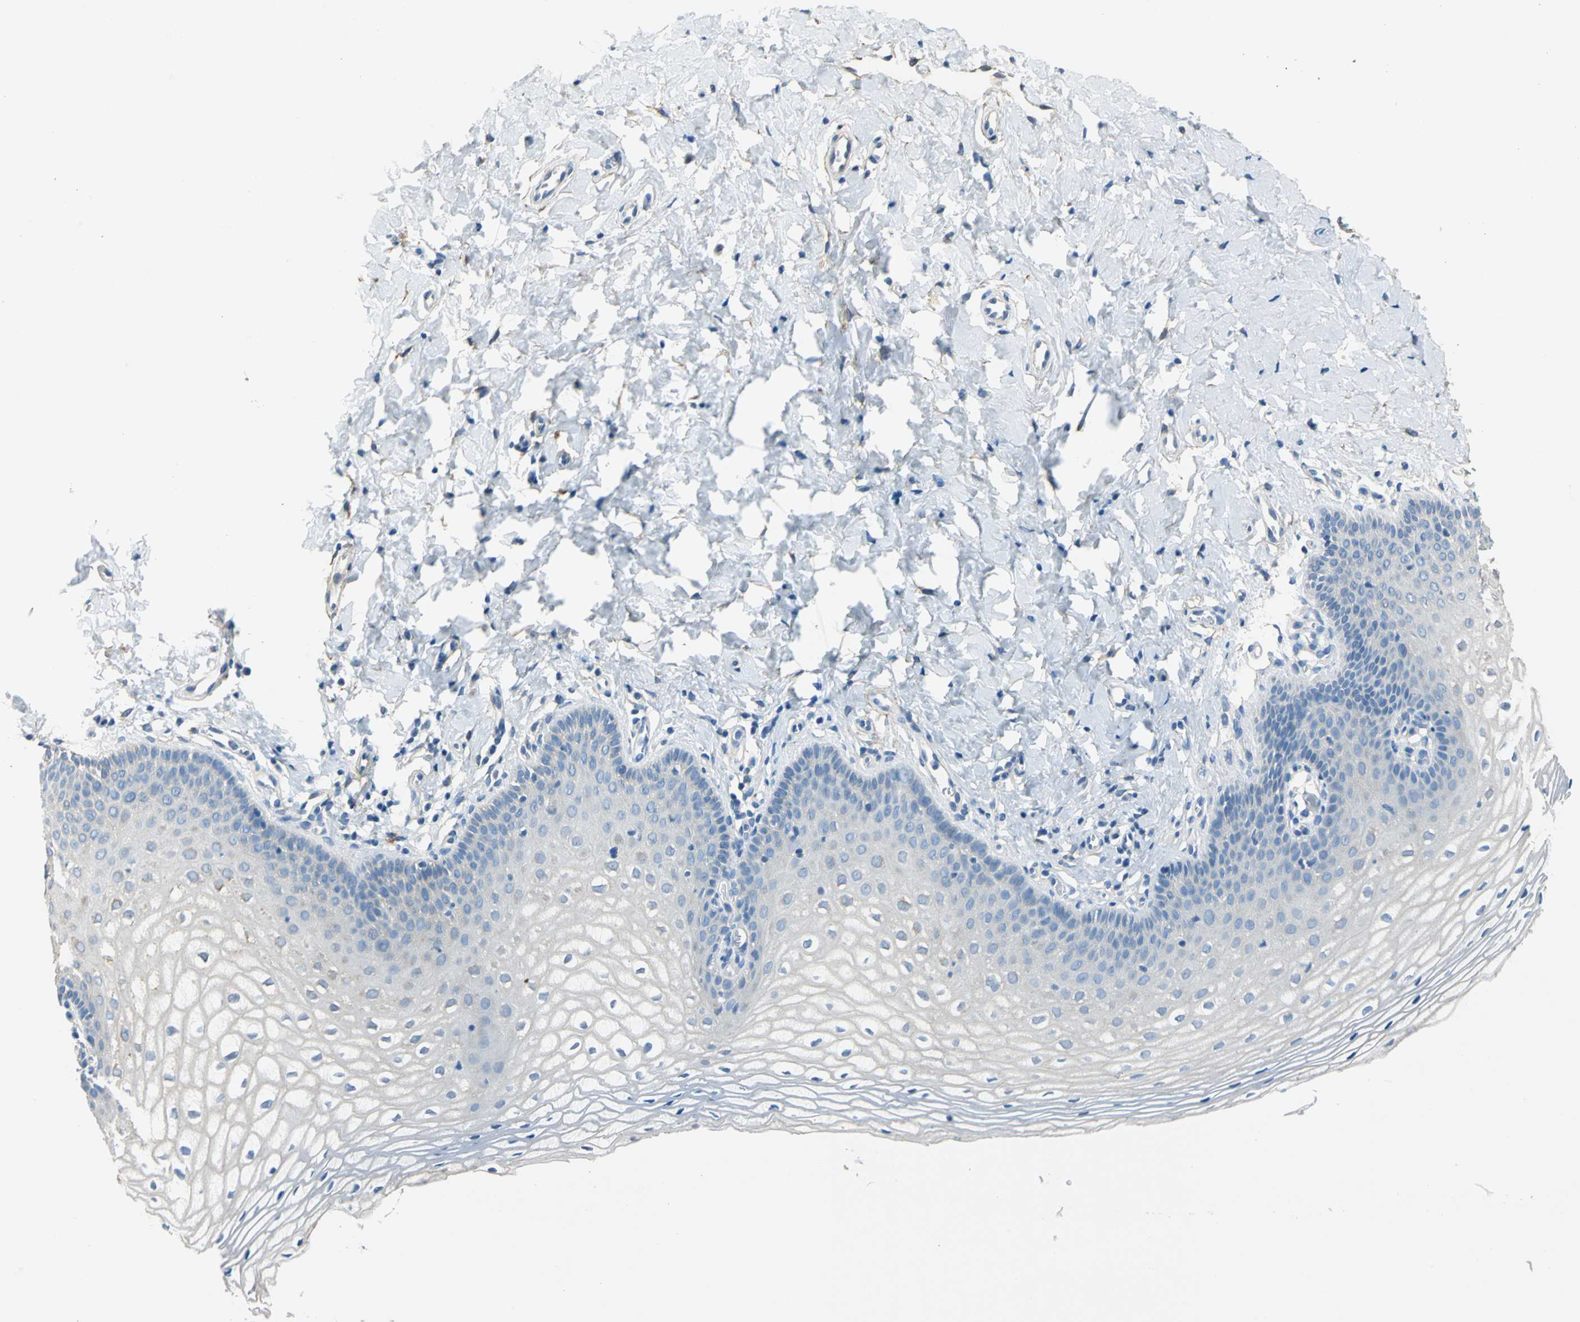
{"staining": {"intensity": "negative", "quantity": "none", "location": "none"}, "tissue": "vagina", "cell_type": "Squamous epithelial cells", "image_type": "normal", "snomed": [{"axis": "morphology", "description": "Normal tissue, NOS"}, {"axis": "topography", "description": "Vagina"}], "caption": "Human vagina stained for a protein using immunohistochemistry reveals no positivity in squamous epithelial cells.", "gene": "AKAP12", "patient": {"sex": "female", "age": 55}}